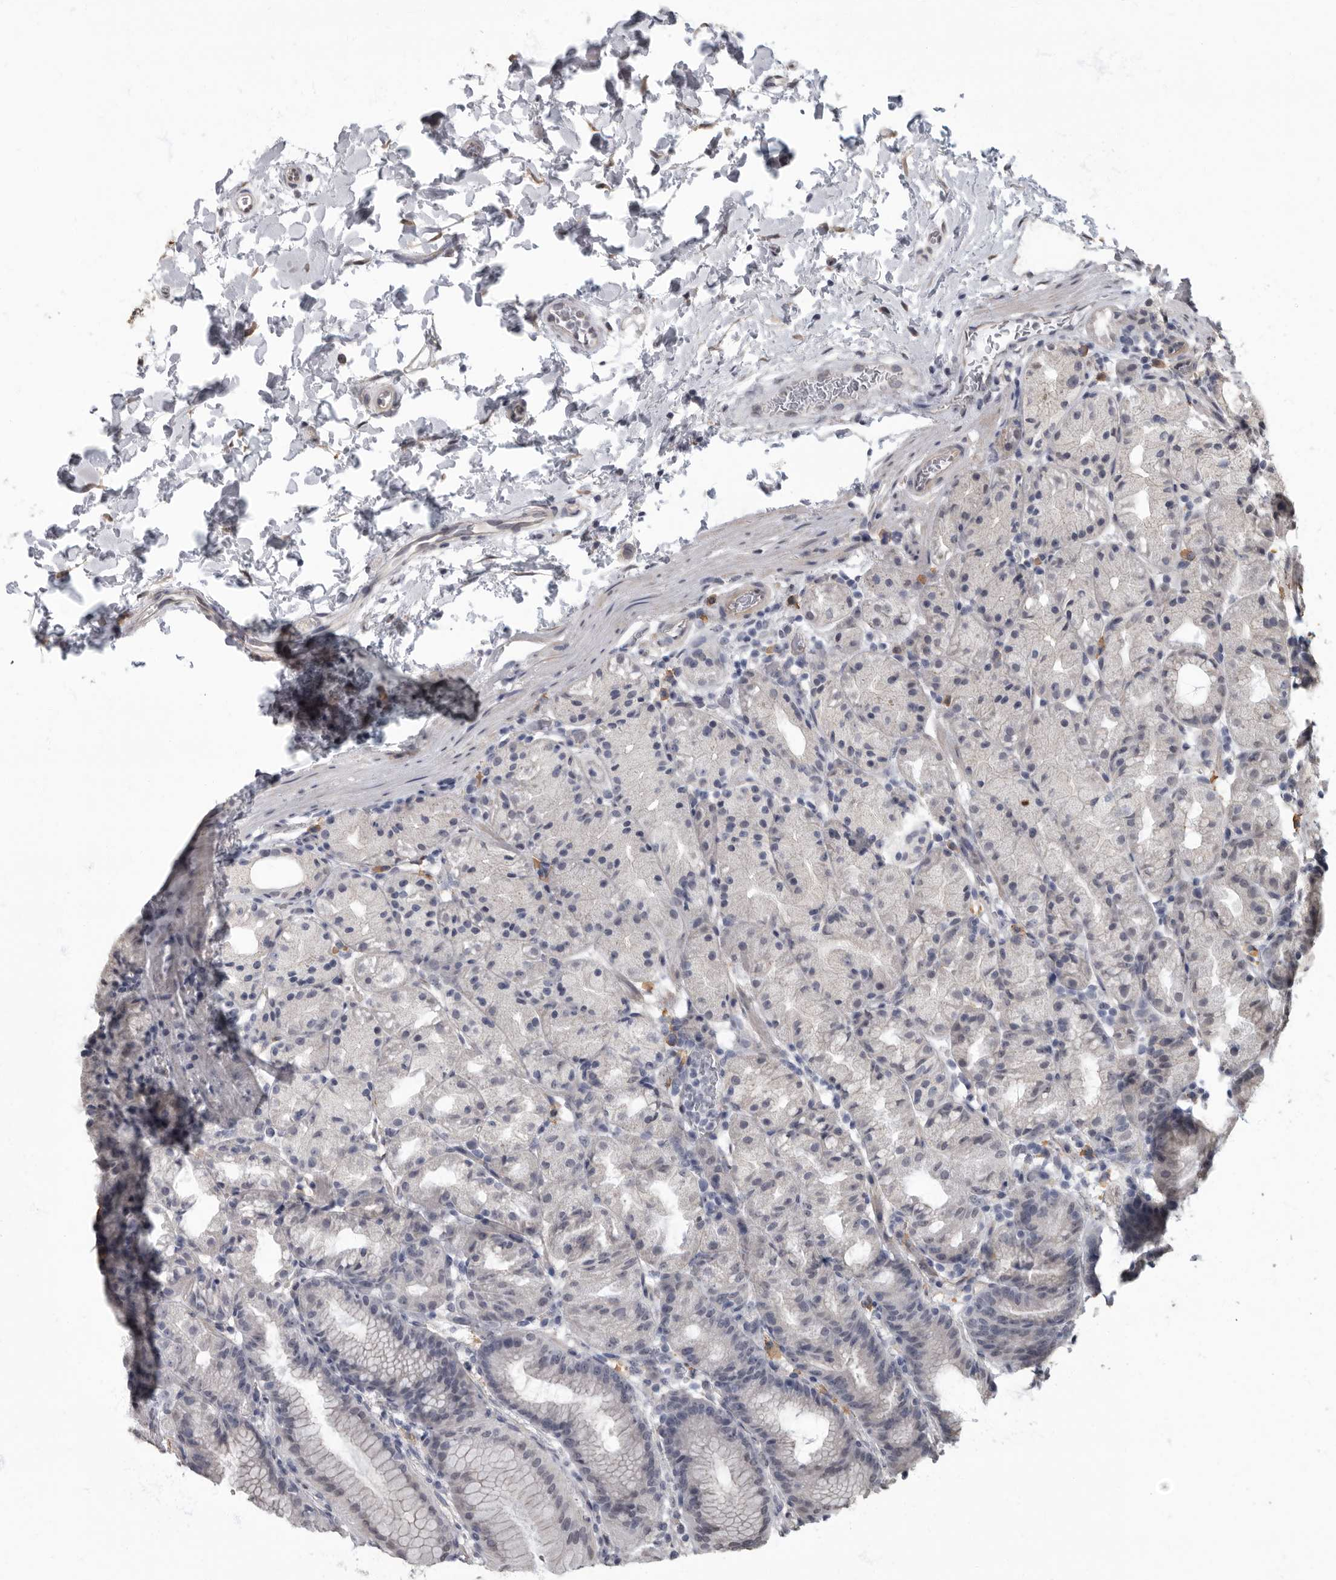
{"staining": {"intensity": "weak", "quantity": "<25%", "location": "cytoplasmic/membranous,nuclear"}, "tissue": "stomach", "cell_type": "Glandular cells", "image_type": "normal", "snomed": [{"axis": "morphology", "description": "Normal tissue, NOS"}, {"axis": "topography", "description": "Stomach, upper"}], "caption": "Immunohistochemical staining of normal human stomach demonstrates no significant staining in glandular cells.", "gene": "ARHGEF10", "patient": {"sex": "male", "age": 48}}